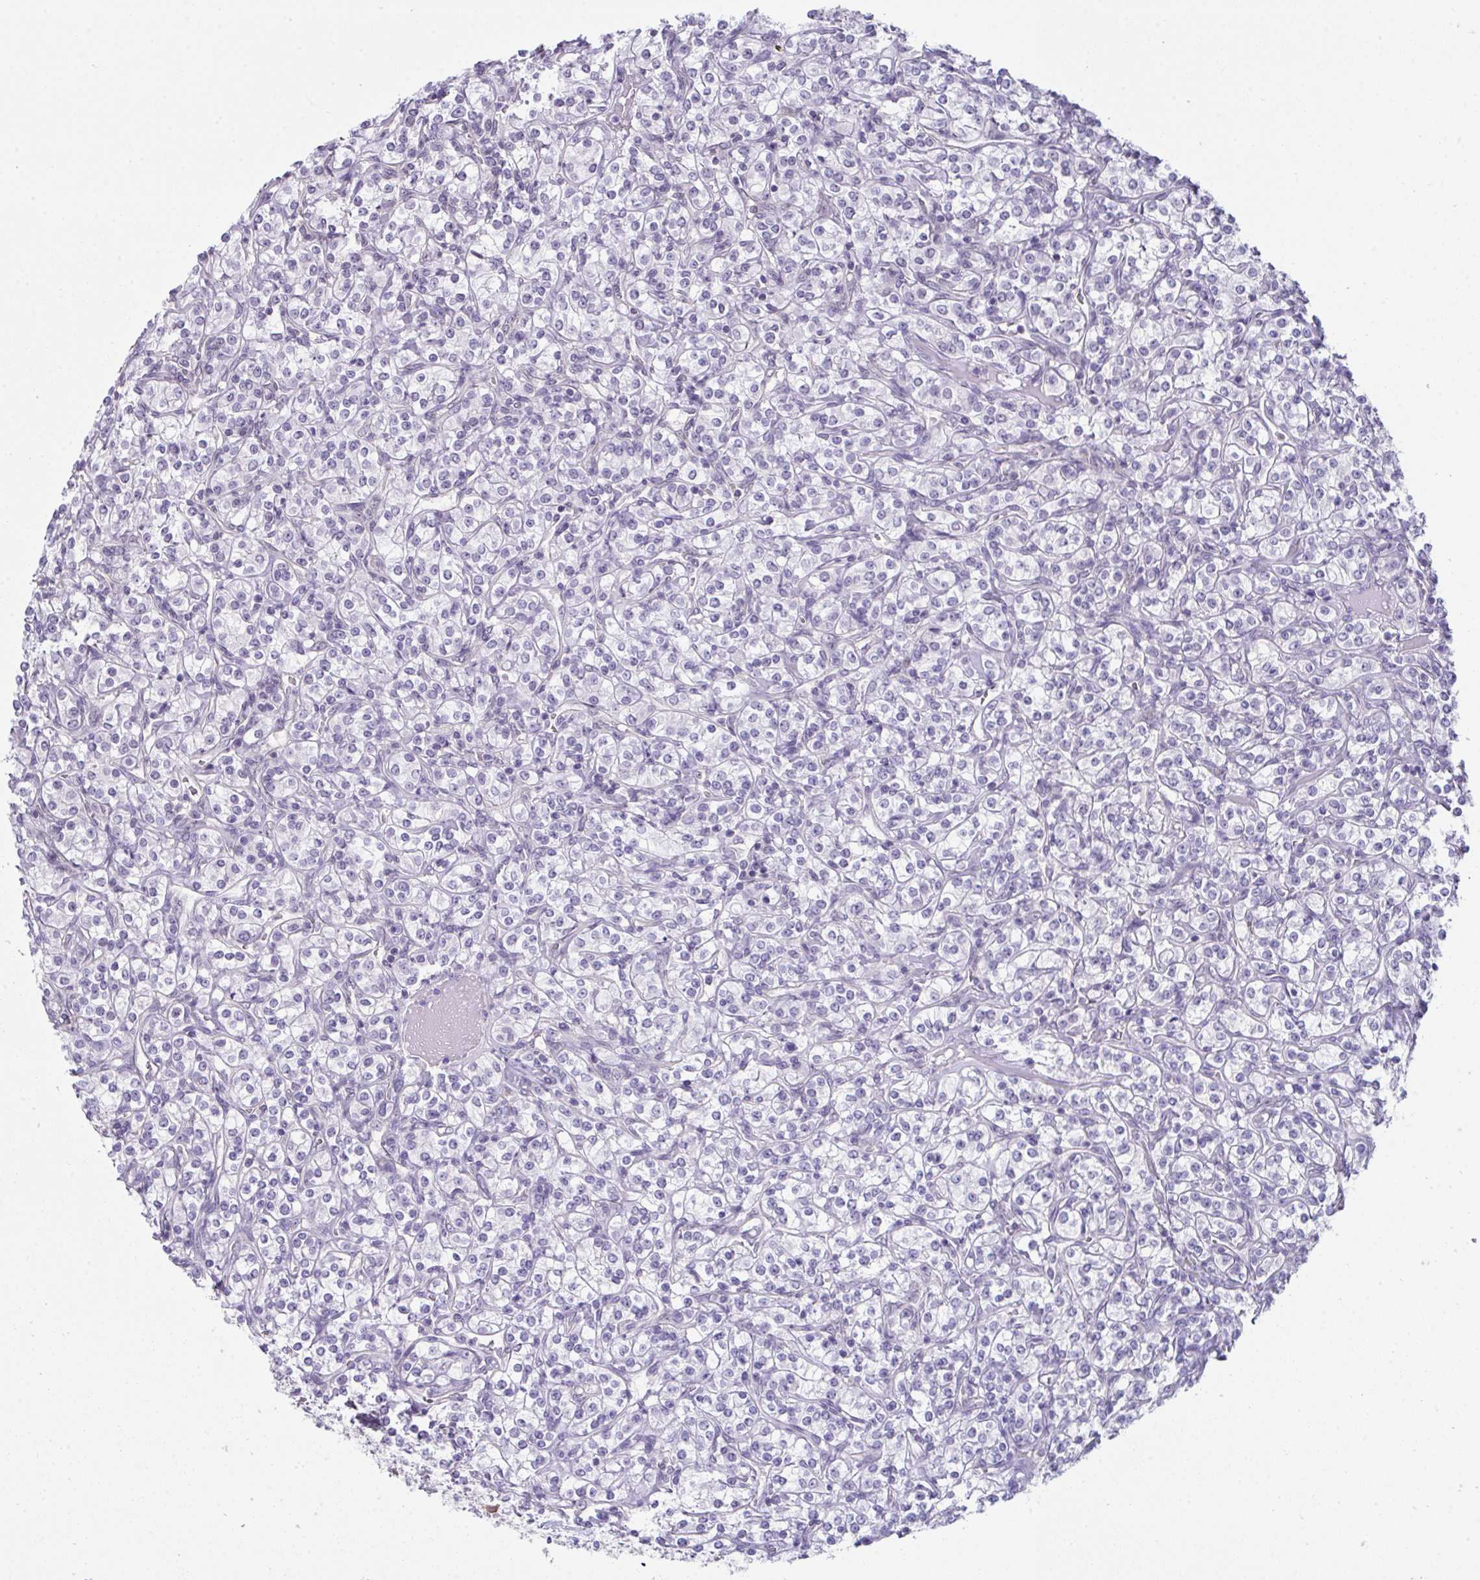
{"staining": {"intensity": "negative", "quantity": "none", "location": "none"}, "tissue": "renal cancer", "cell_type": "Tumor cells", "image_type": "cancer", "snomed": [{"axis": "morphology", "description": "Adenocarcinoma, NOS"}, {"axis": "topography", "description": "Kidney"}], "caption": "Photomicrograph shows no significant protein staining in tumor cells of renal cancer (adenocarcinoma). The staining was performed using DAB to visualize the protein expression in brown, while the nuclei were stained in blue with hematoxylin (Magnification: 20x).", "gene": "ATP6V0D2", "patient": {"sex": "male", "age": 77}}